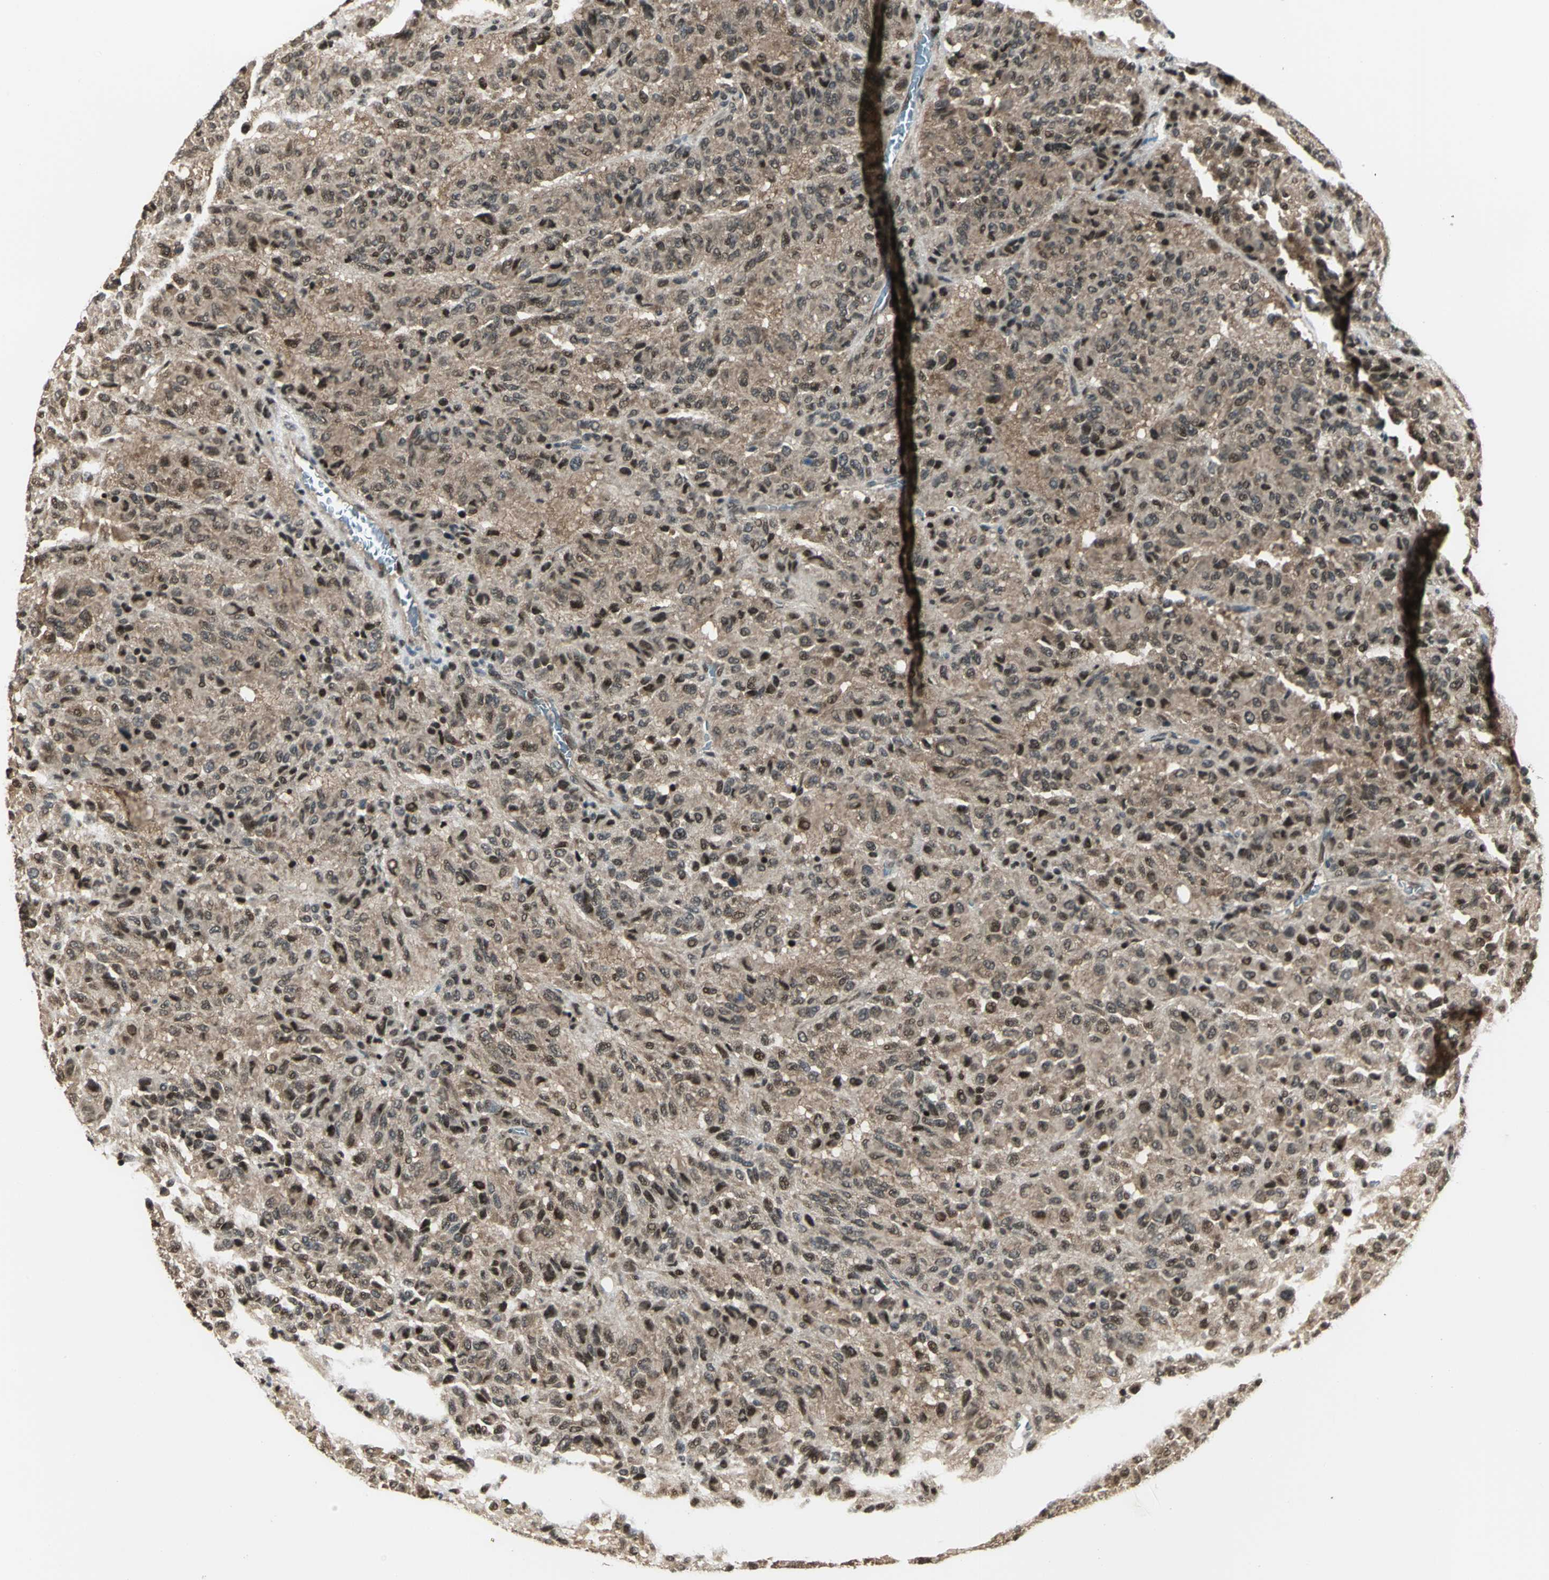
{"staining": {"intensity": "weak", "quantity": ">75%", "location": "cytoplasmic/membranous,nuclear"}, "tissue": "melanoma", "cell_type": "Tumor cells", "image_type": "cancer", "snomed": [{"axis": "morphology", "description": "Malignant melanoma, Metastatic site"}, {"axis": "topography", "description": "Lung"}], "caption": "About >75% of tumor cells in human melanoma reveal weak cytoplasmic/membranous and nuclear protein positivity as visualized by brown immunohistochemical staining.", "gene": "PSMC3", "patient": {"sex": "male", "age": 64}}